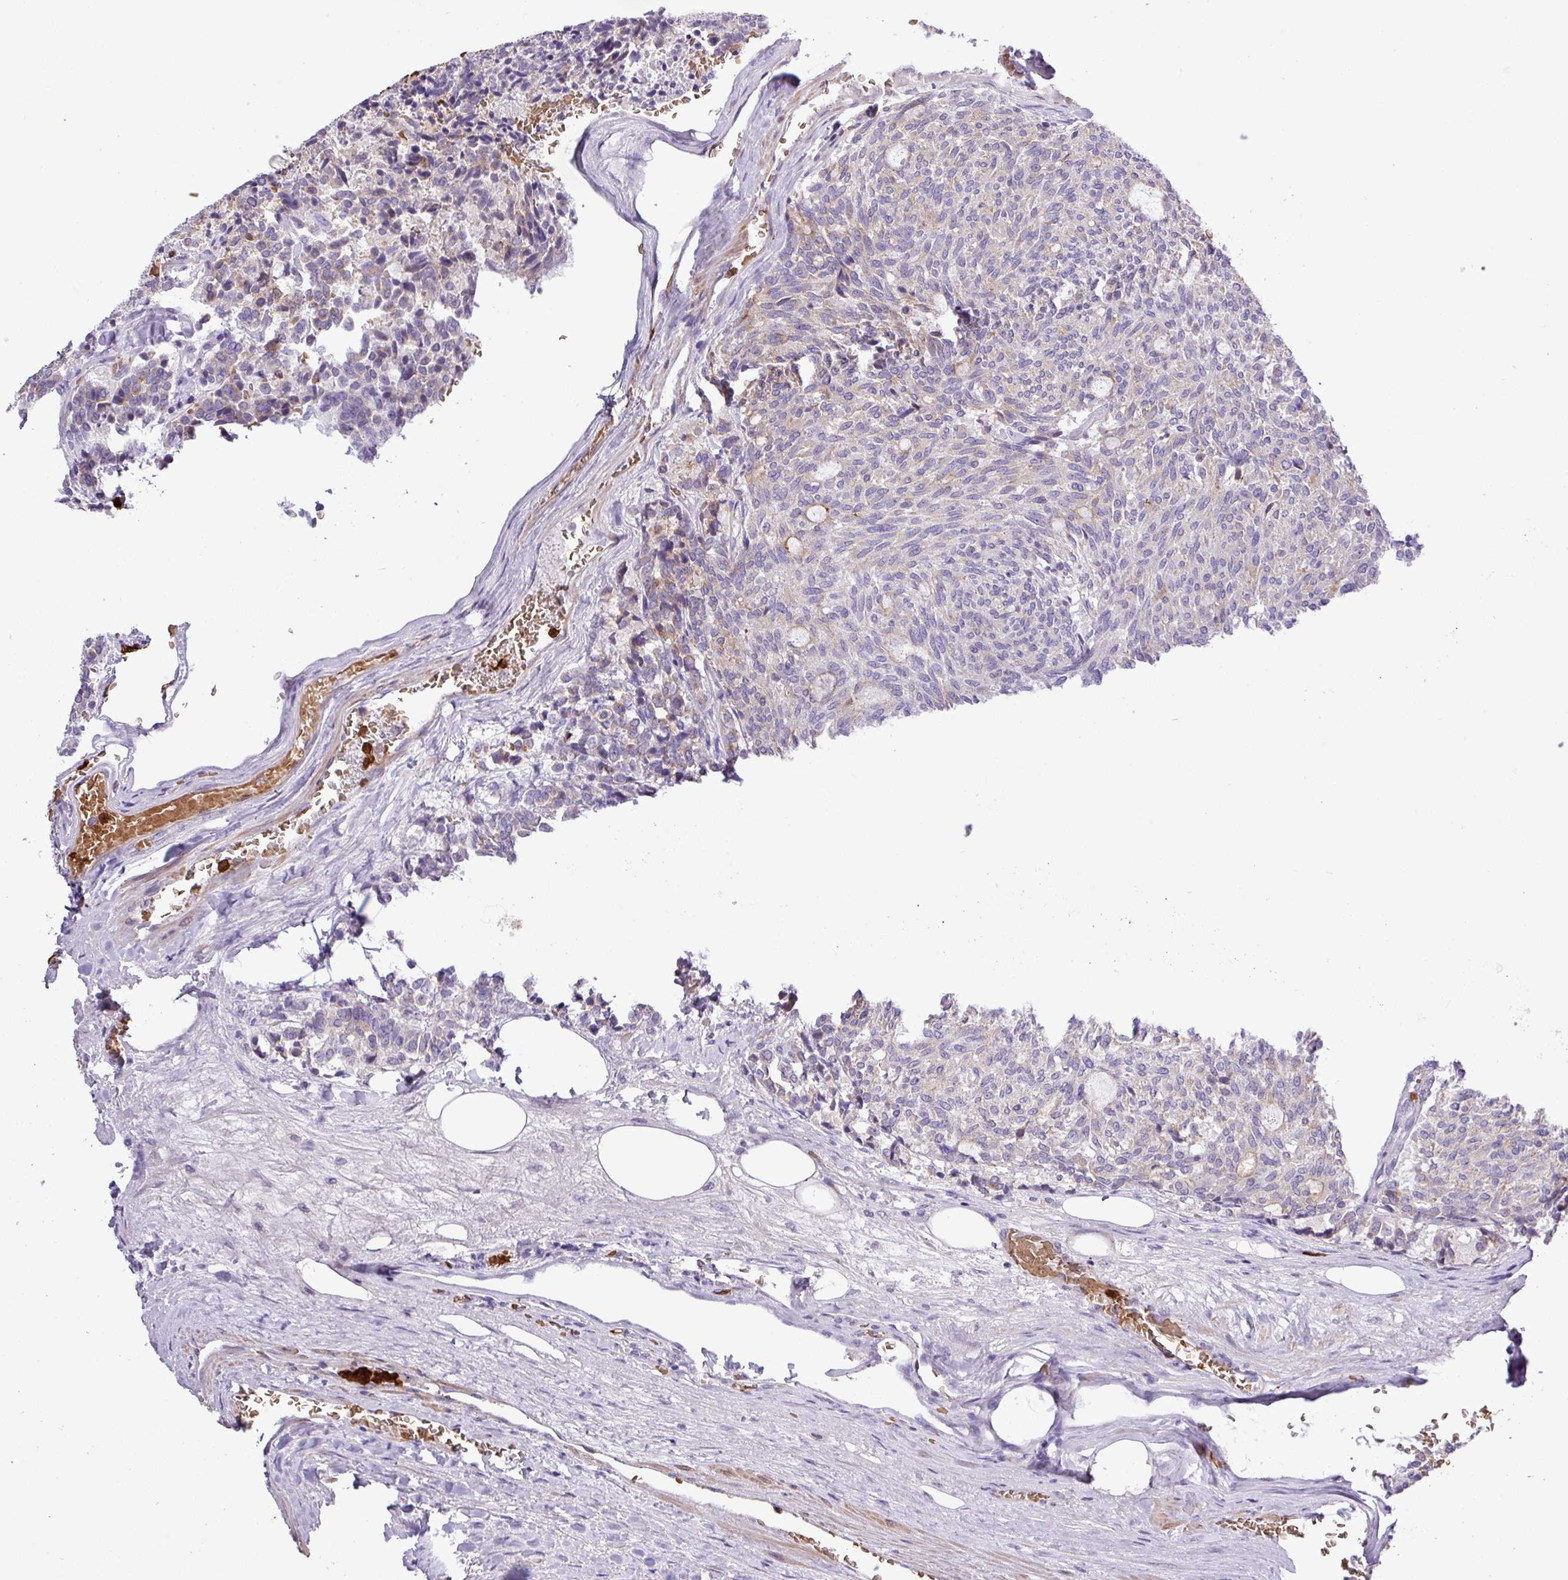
{"staining": {"intensity": "negative", "quantity": "none", "location": "none"}, "tissue": "carcinoid", "cell_type": "Tumor cells", "image_type": "cancer", "snomed": [{"axis": "morphology", "description": "Carcinoid, malignant, NOS"}, {"axis": "topography", "description": "Pancreas"}], "caption": "A photomicrograph of malignant carcinoid stained for a protein reveals no brown staining in tumor cells. (IHC, brightfield microscopy, high magnification).", "gene": "MGAT4B", "patient": {"sex": "female", "age": 54}}